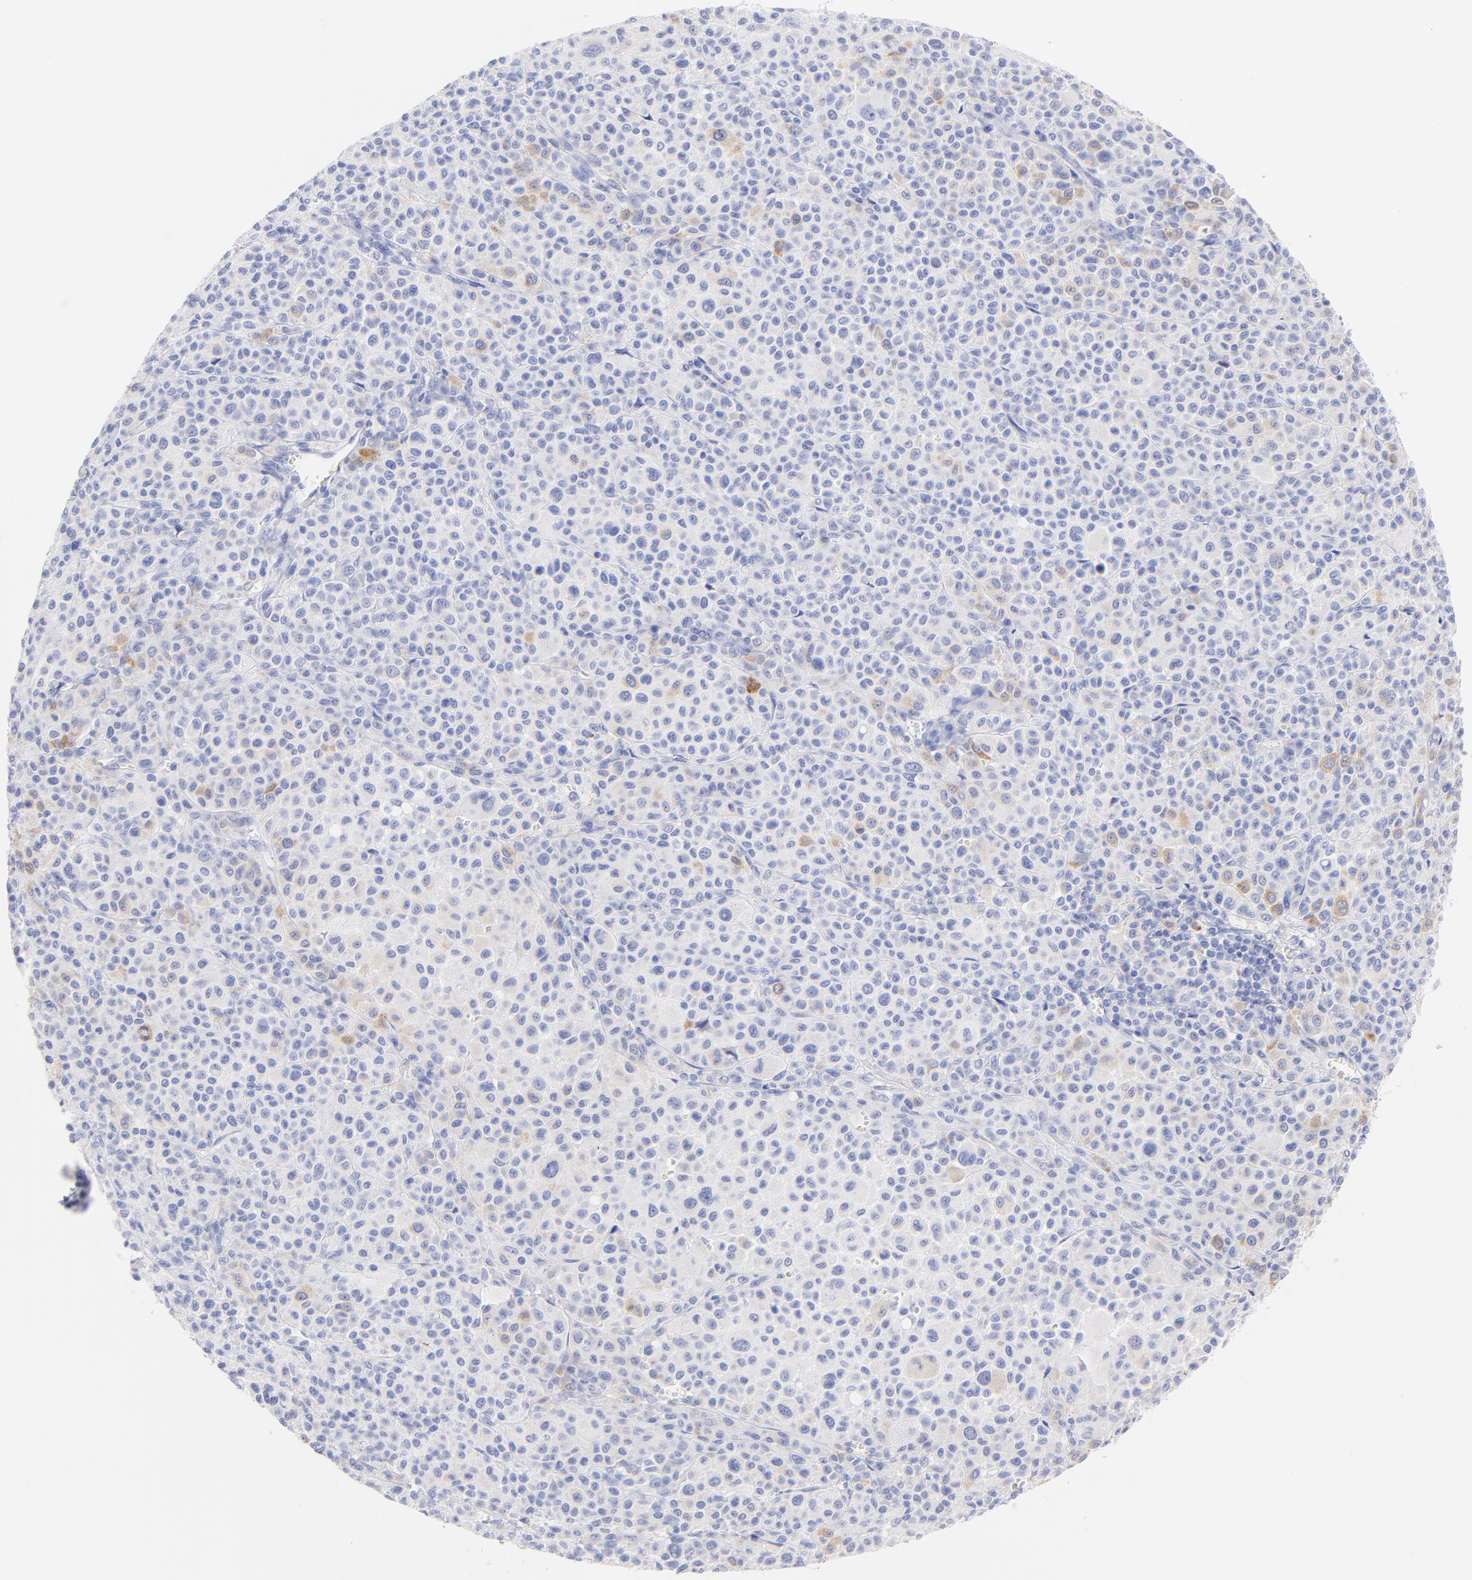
{"staining": {"intensity": "weak", "quantity": "<25%", "location": "cytoplasmic/membranous"}, "tissue": "melanoma", "cell_type": "Tumor cells", "image_type": "cancer", "snomed": [{"axis": "morphology", "description": "Malignant melanoma, Metastatic site"}, {"axis": "topography", "description": "Skin"}], "caption": "Immunohistochemistry (IHC) of human melanoma demonstrates no staining in tumor cells.", "gene": "C1QTNF6", "patient": {"sex": "female", "age": 74}}